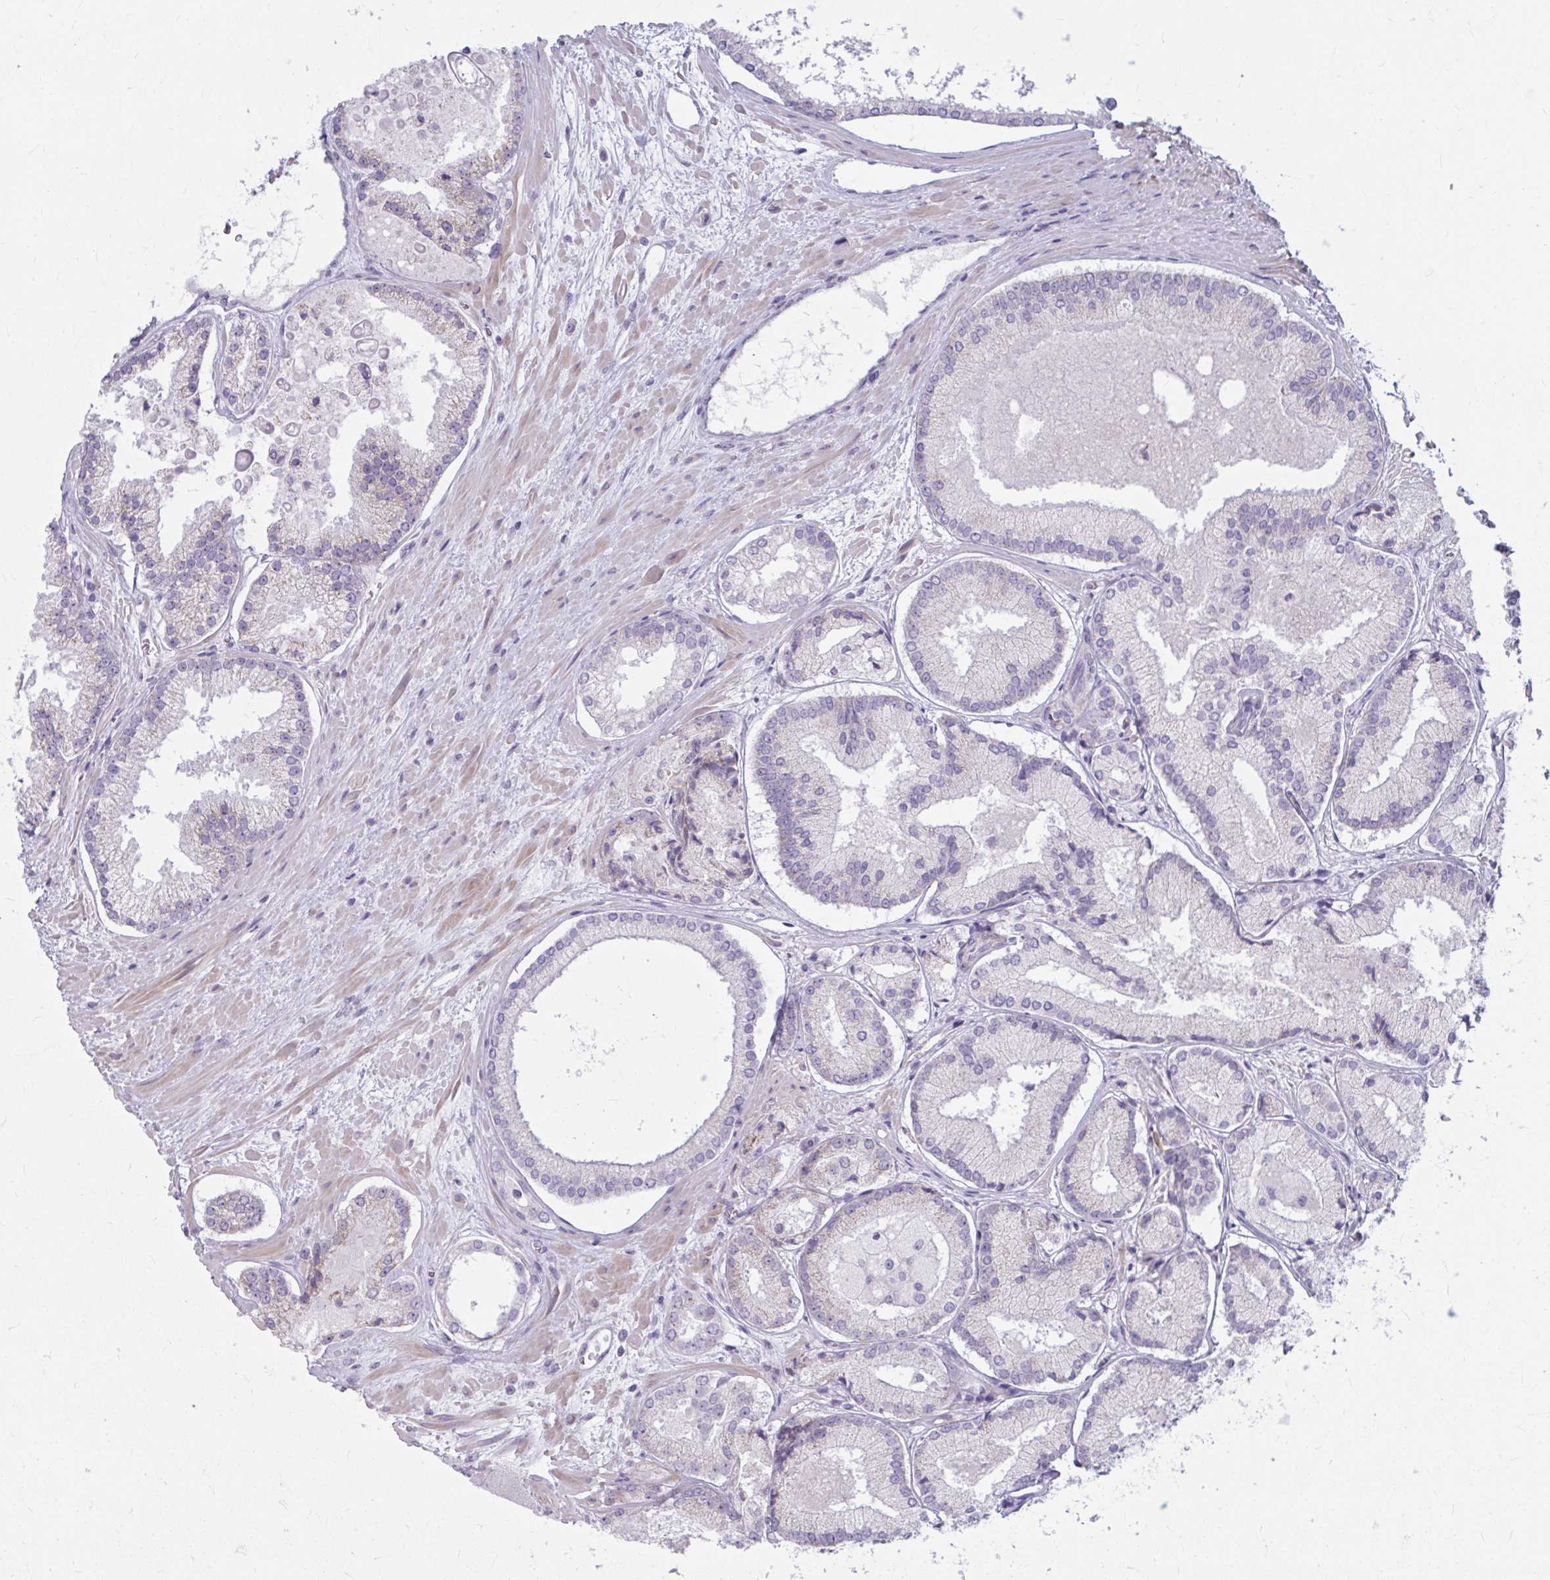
{"staining": {"intensity": "negative", "quantity": "none", "location": "none"}, "tissue": "prostate cancer", "cell_type": "Tumor cells", "image_type": "cancer", "snomed": [{"axis": "morphology", "description": "Adenocarcinoma, High grade"}, {"axis": "topography", "description": "Prostate"}], "caption": "Tumor cells are negative for brown protein staining in prostate cancer.", "gene": "MSMO1", "patient": {"sex": "male", "age": 73}}